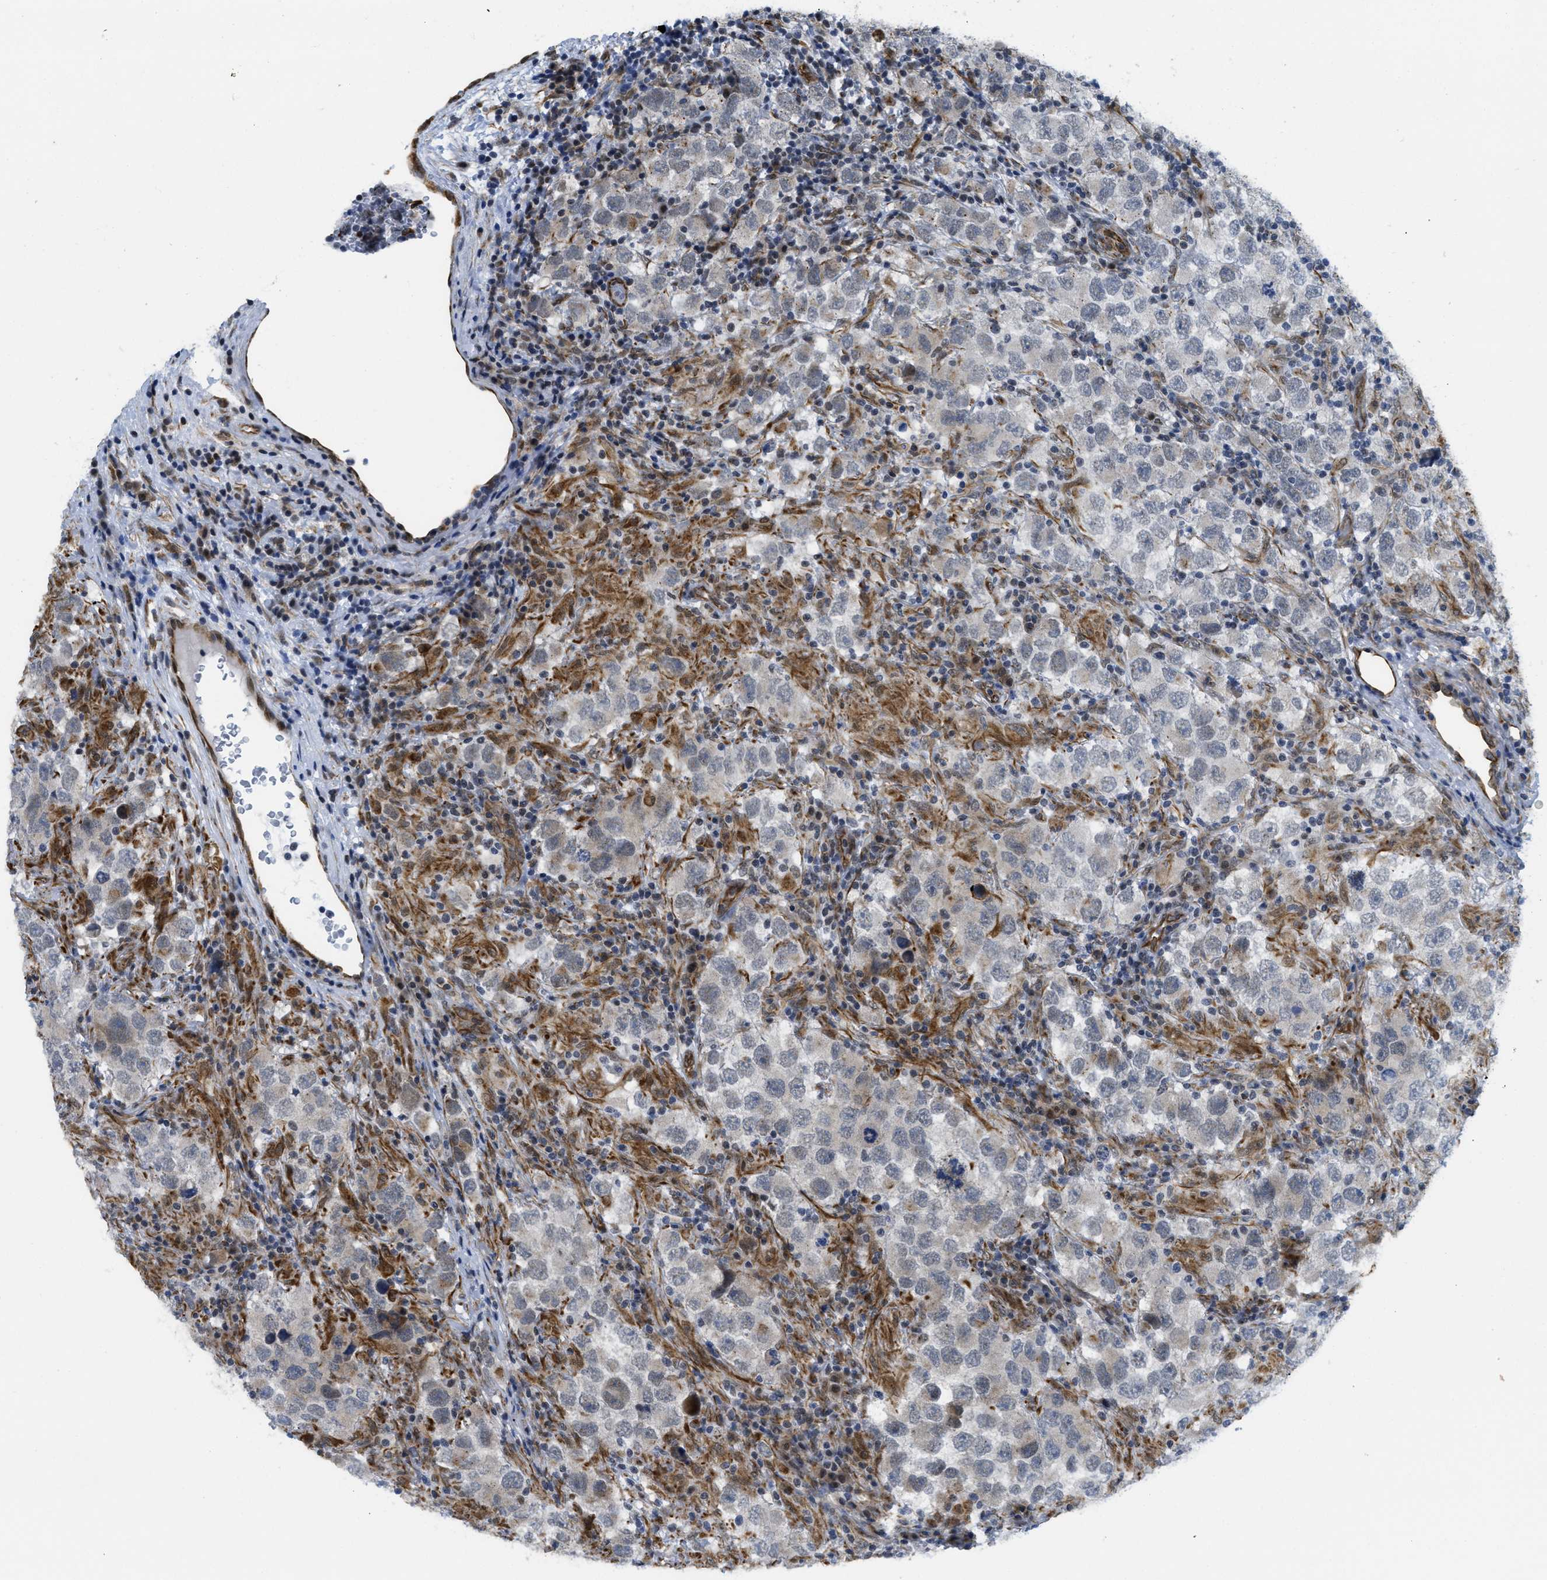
{"staining": {"intensity": "weak", "quantity": "<25%", "location": "nuclear"}, "tissue": "testis cancer", "cell_type": "Tumor cells", "image_type": "cancer", "snomed": [{"axis": "morphology", "description": "Carcinoma, Embryonal, NOS"}, {"axis": "topography", "description": "Testis"}], "caption": "Tumor cells are negative for brown protein staining in testis cancer.", "gene": "LRRC8B", "patient": {"sex": "male", "age": 21}}